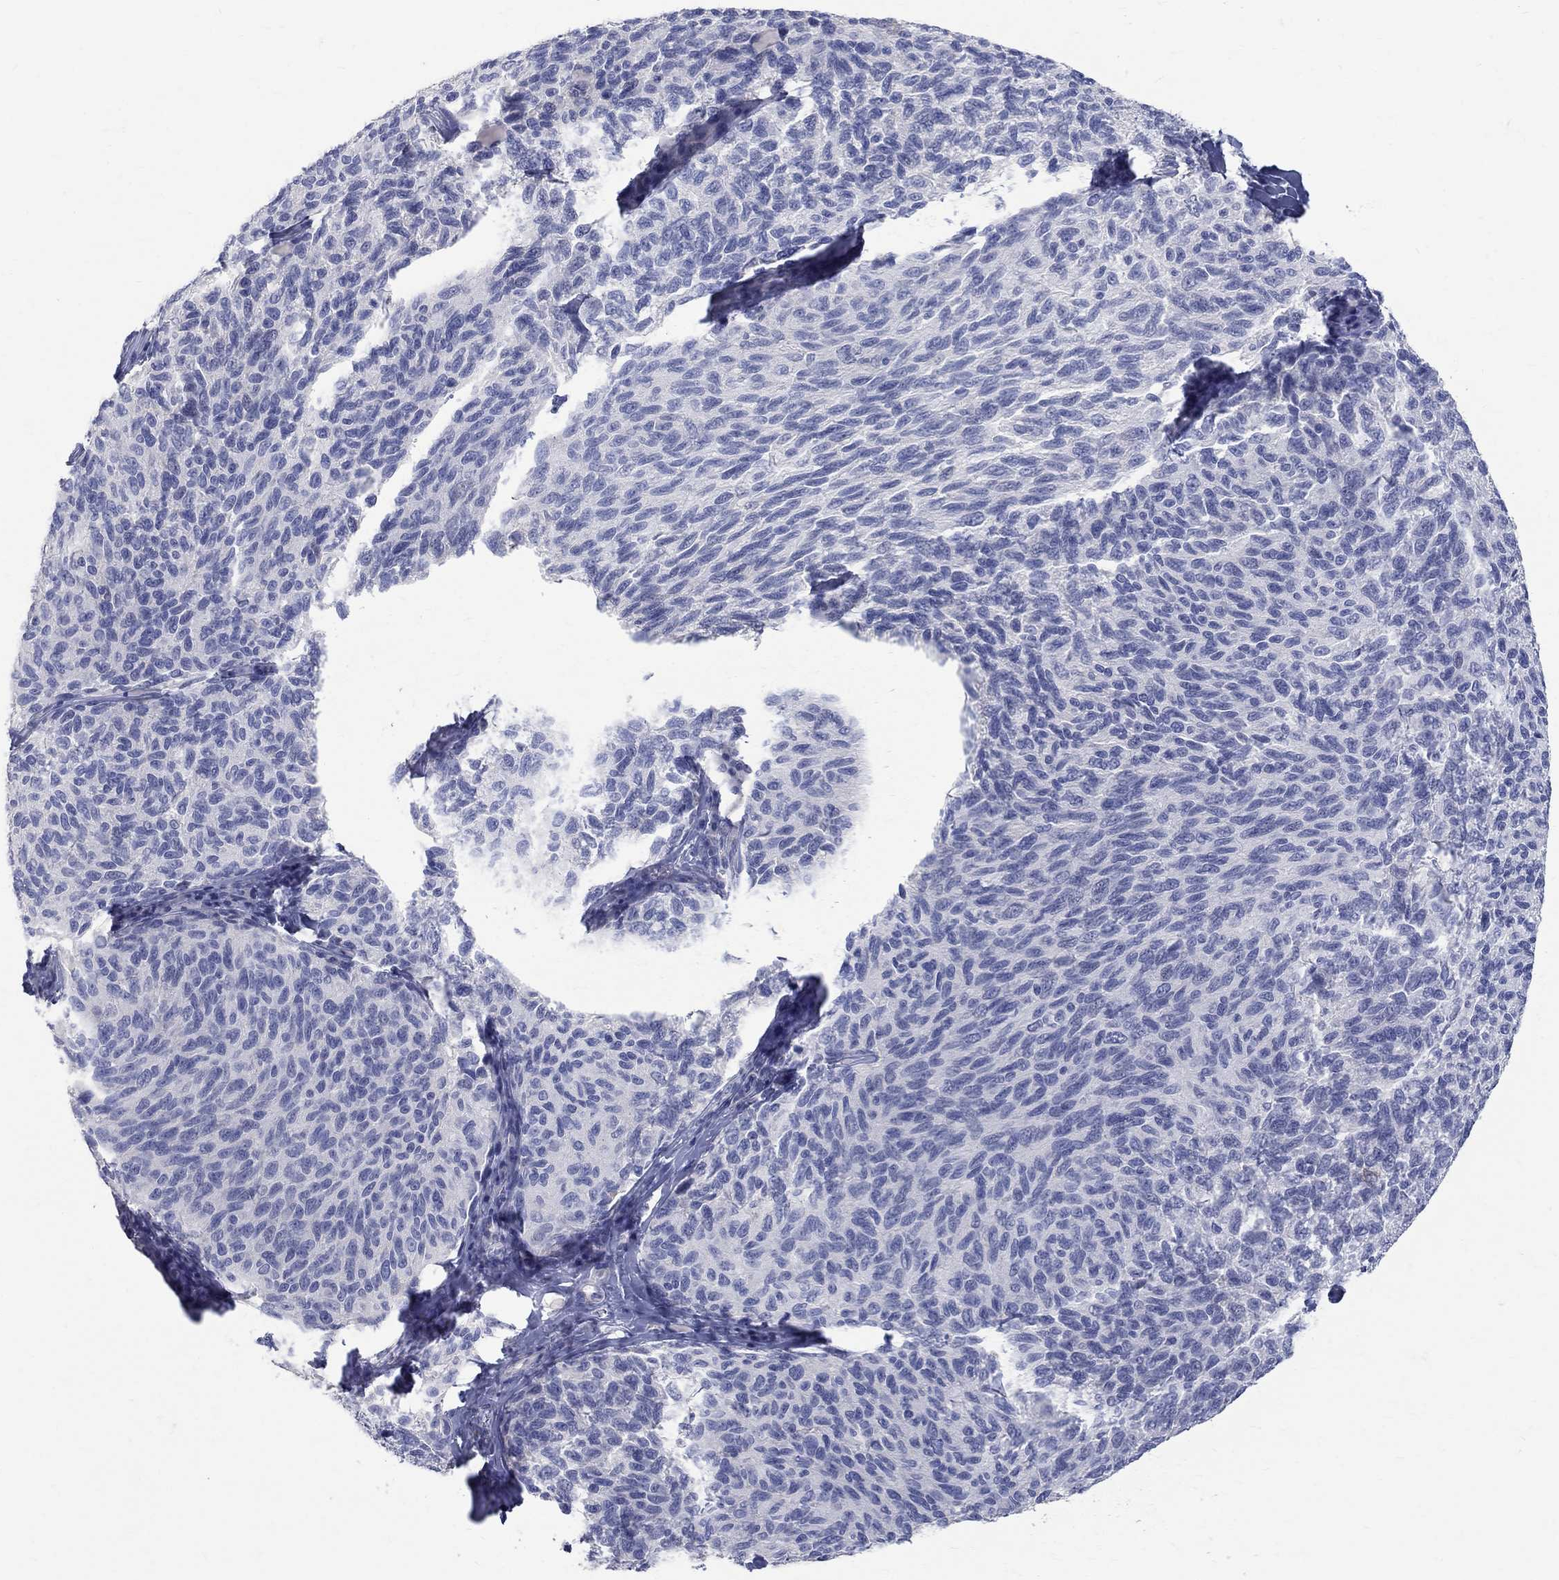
{"staining": {"intensity": "negative", "quantity": "none", "location": "none"}, "tissue": "melanoma", "cell_type": "Tumor cells", "image_type": "cancer", "snomed": [{"axis": "morphology", "description": "Malignant melanoma, NOS"}, {"axis": "topography", "description": "Skin"}], "caption": "Immunohistochemistry (IHC) photomicrograph of melanoma stained for a protein (brown), which exhibits no positivity in tumor cells.", "gene": "MAGEB6", "patient": {"sex": "female", "age": 73}}